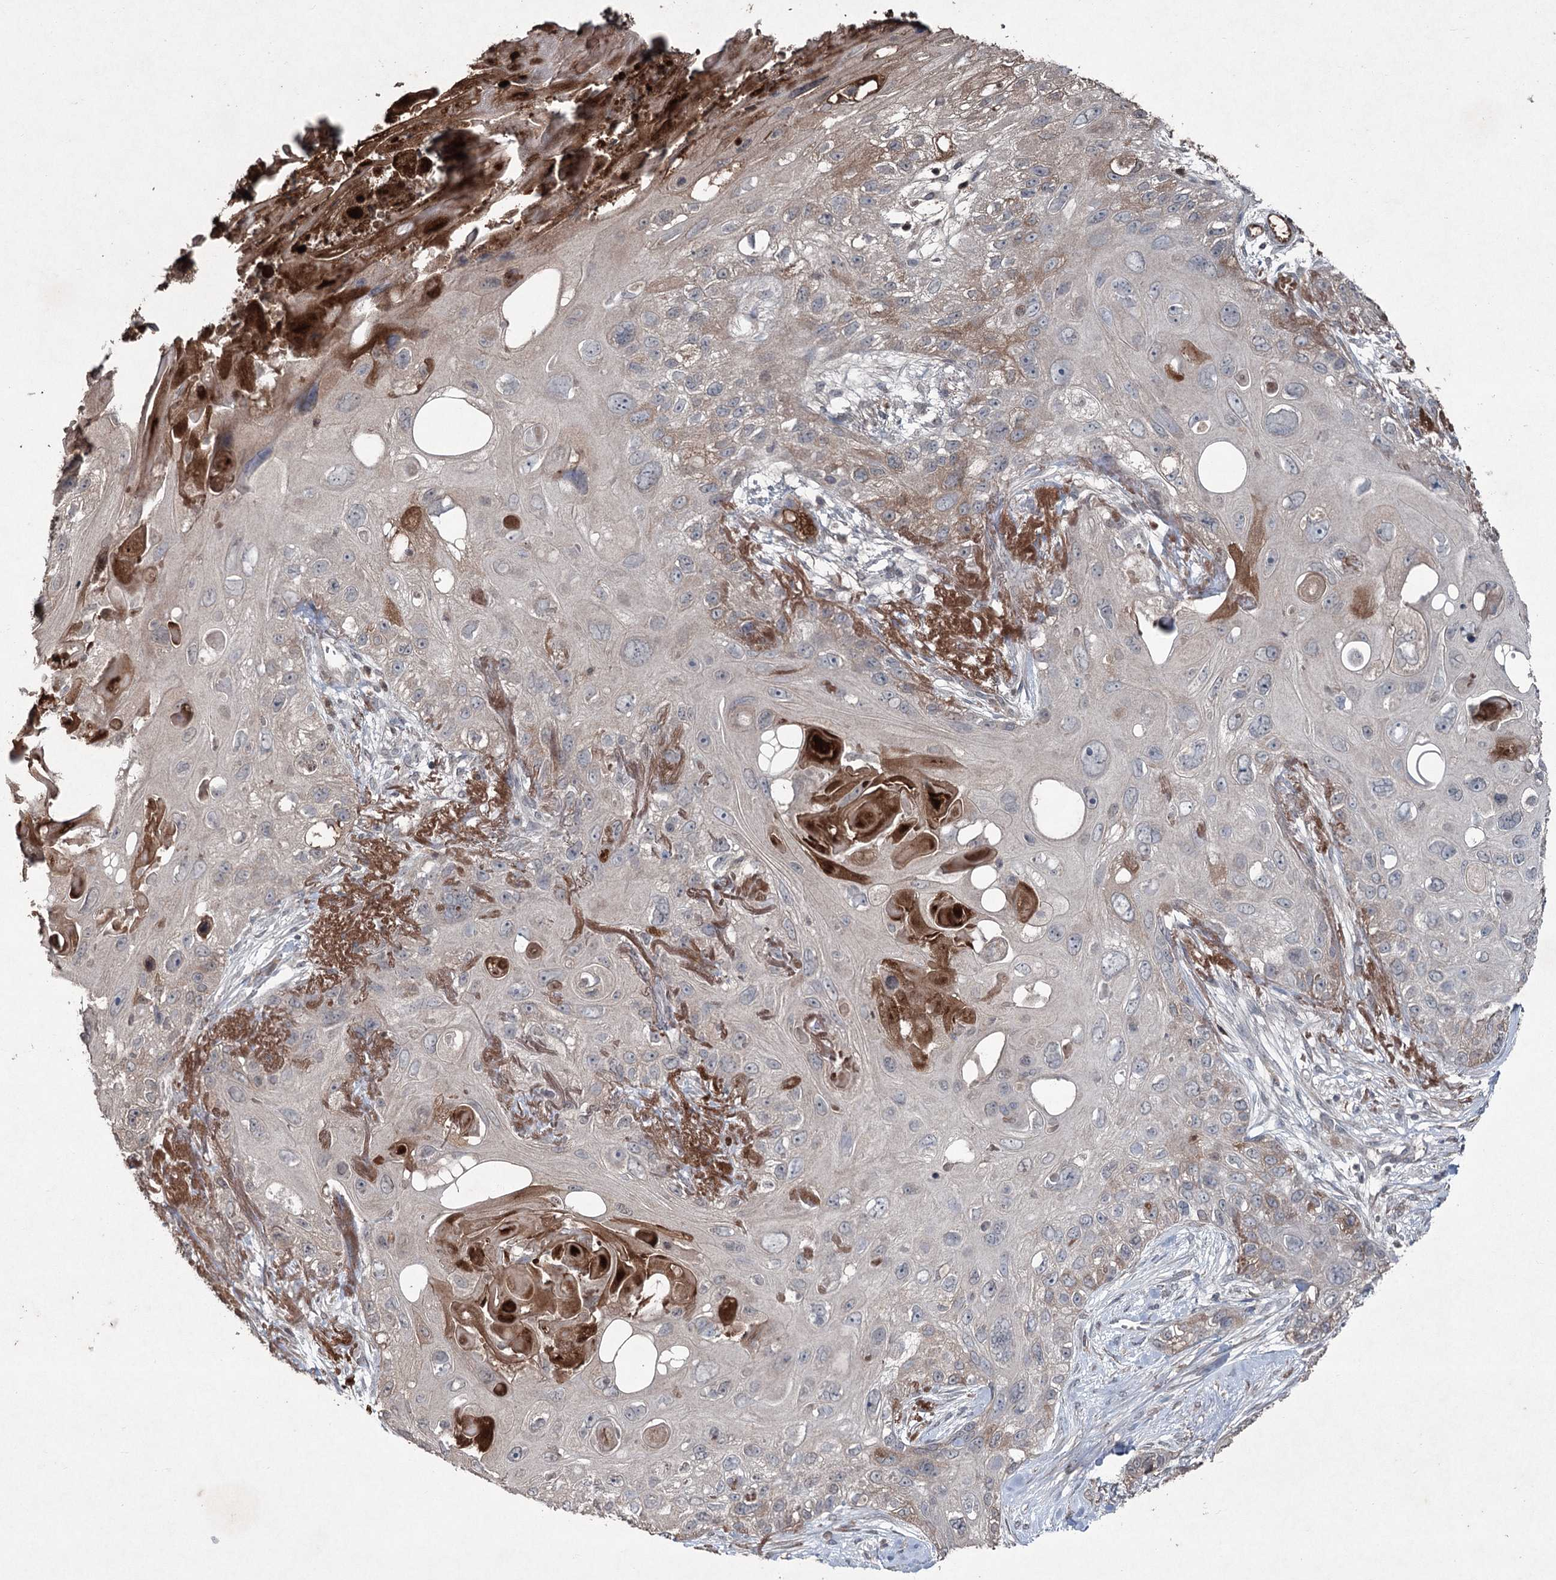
{"staining": {"intensity": "weak", "quantity": "<25%", "location": "cytoplasmic/membranous"}, "tissue": "skin cancer", "cell_type": "Tumor cells", "image_type": "cancer", "snomed": [{"axis": "morphology", "description": "Normal tissue, NOS"}, {"axis": "morphology", "description": "Squamous cell carcinoma, NOS"}, {"axis": "topography", "description": "Skin"}], "caption": "Tumor cells show no significant expression in skin cancer (squamous cell carcinoma).", "gene": "PGLYRP2", "patient": {"sex": "male", "age": 72}}